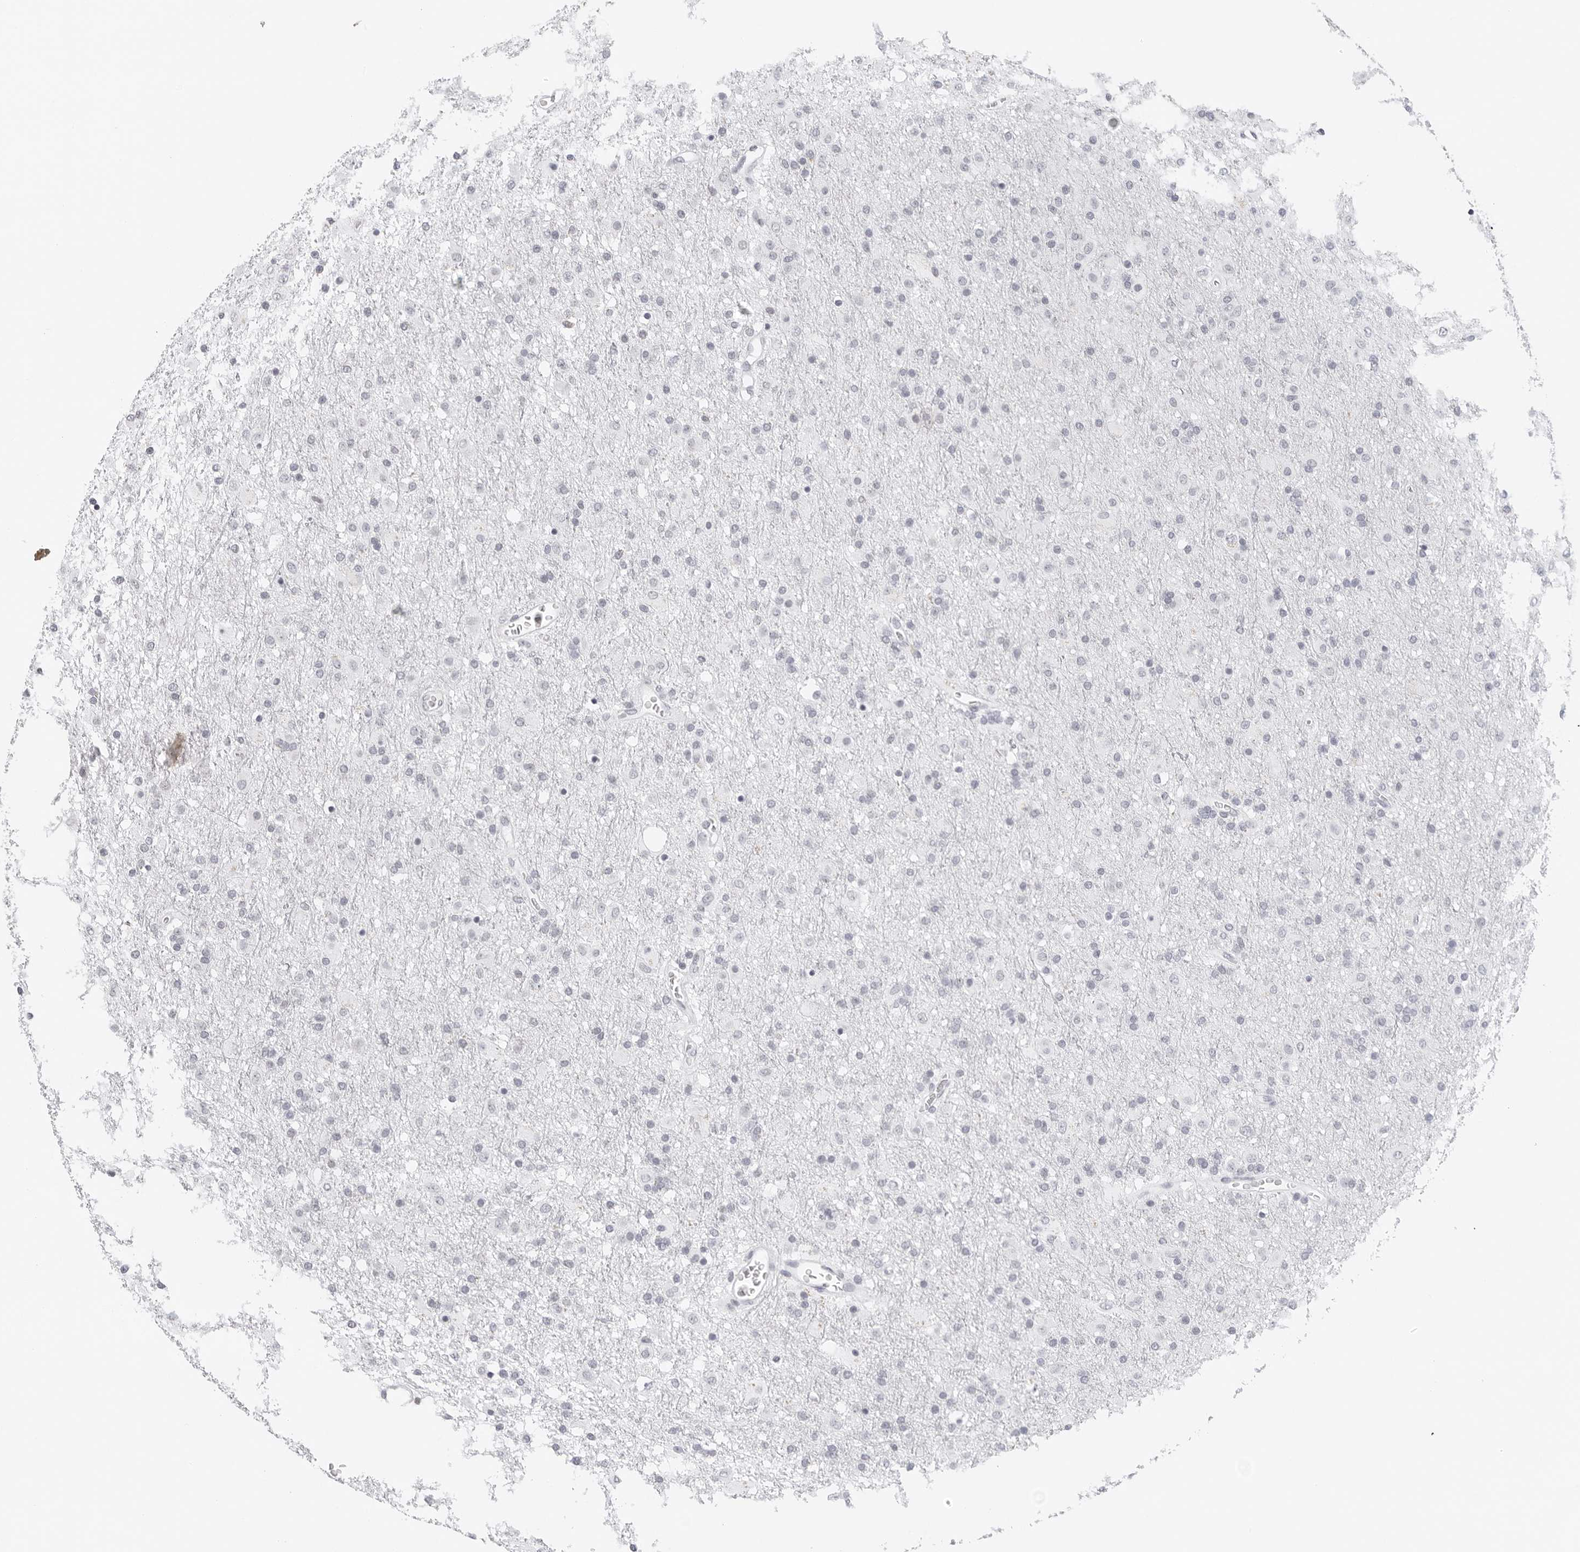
{"staining": {"intensity": "negative", "quantity": "none", "location": "none"}, "tissue": "glioma", "cell_type": "Tumor cells", "image_type": "cancer", "snomed": [{"axis": "morphology", "description": "Glioma, malignant, Low grade"}, {"axis": "topography", "description": "Brain"}], "caption": "There is no significant positivity in tumor cells of malignant low-grade glioma. (DAB immunohistochemistry with hematoxylin counter stain).", "gene": "FLG2", "patient": {"sex": "male", "age": 65}}